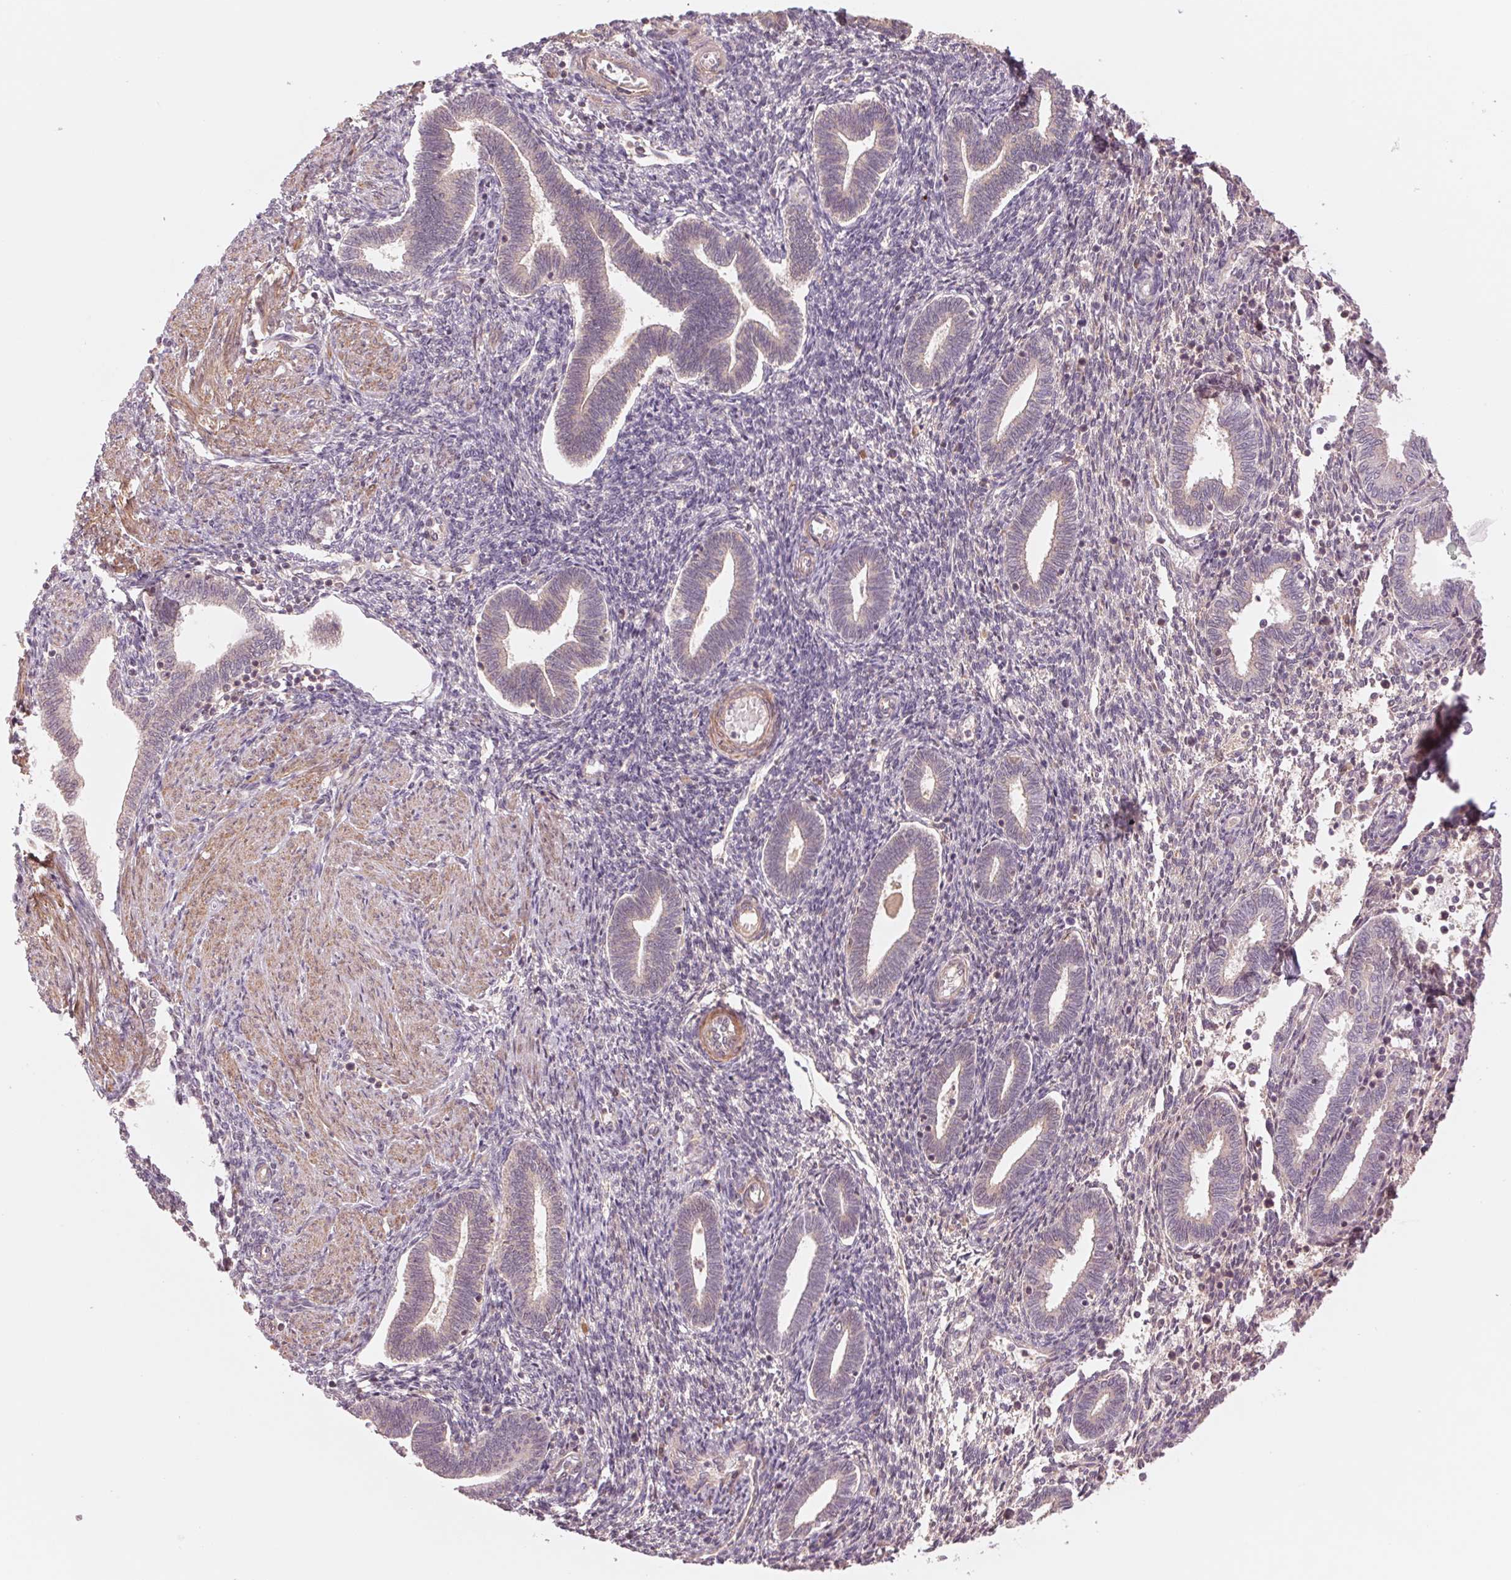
{"staining": {"intensity": "negative", "quantity": "none", "location": "none"}, "tissue": "endometrium", "cell_type": "Cells in endometrial stroma", "image_type": "normal", "snomed": [{"axis": "morphology", "description": "Normal tissue, NOS"}, {"axis": "topography", "description": "Endometrium"}], "caption": "DAB immunohistochemical staining of benign human endometrium reveals no significant positivity in cells in endometrial stroma. (Brightfield microscopy of DAB (3,3'-diaminobenzidine) immunohistochemistry at high magnification).", "gene": "PPIAL4A", "patient": {"sex": "female", "age": 42}}